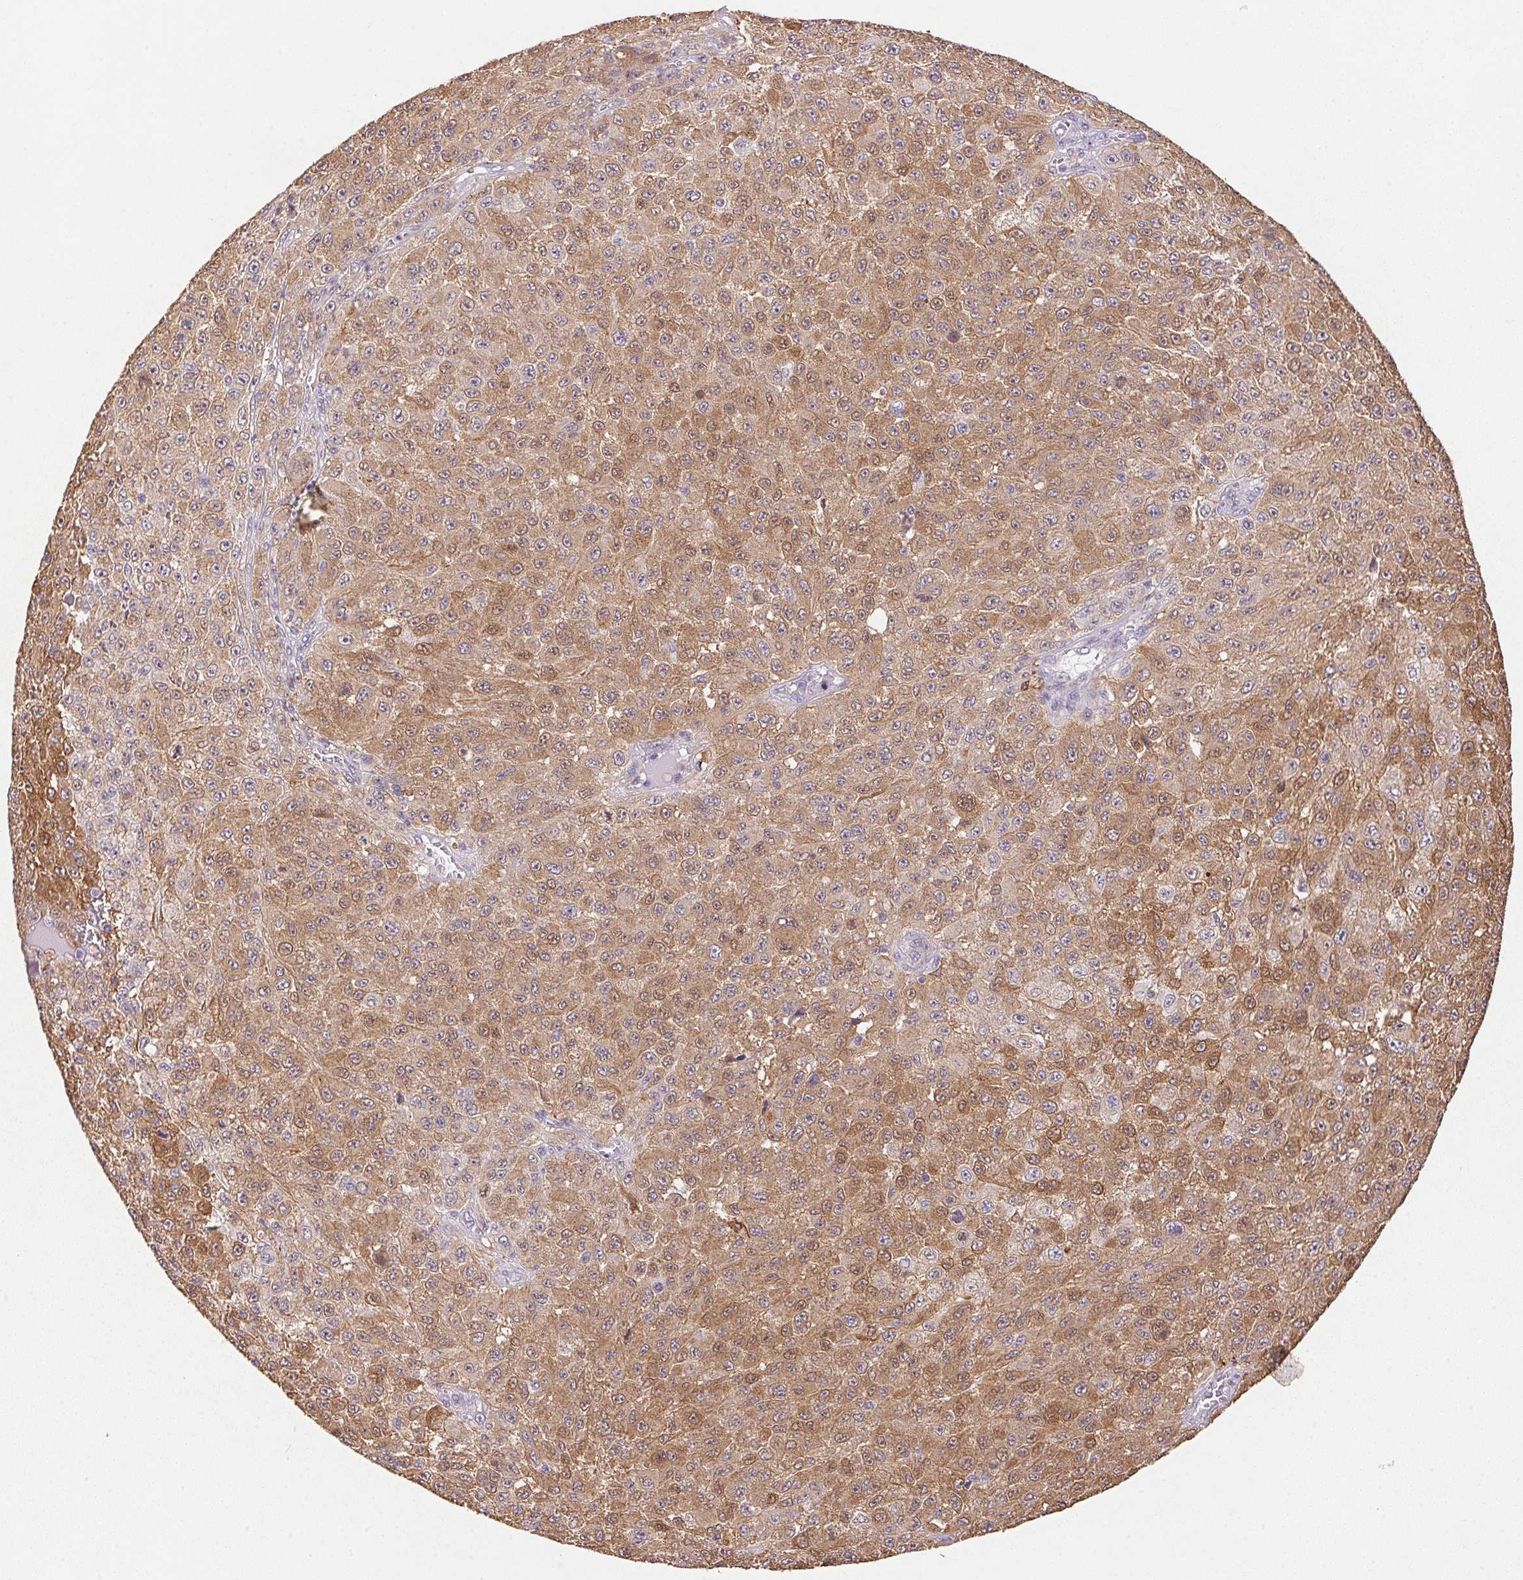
{"staining": {"intensity": "moderate", "quantity": ">75%", "location": "cytoplasmic/membranous"}, "tissue": "melanoma", "cell_type": "Tumor cells", "image_type": "cancer", "snomed": [{"axis": "morphology", "description": "Malignant melanoma, NOS"}, {"axis": "topography", "description": "Skin"}], "caption": "A histopathology image showing moderate cytoplasmic/membranous expression in approximately >75% of tumor cells in melanoma, as visualized by brown immunohistochemical staining.", "gene": "GYG2", "patient": {"sex": "male", "age": 73}}